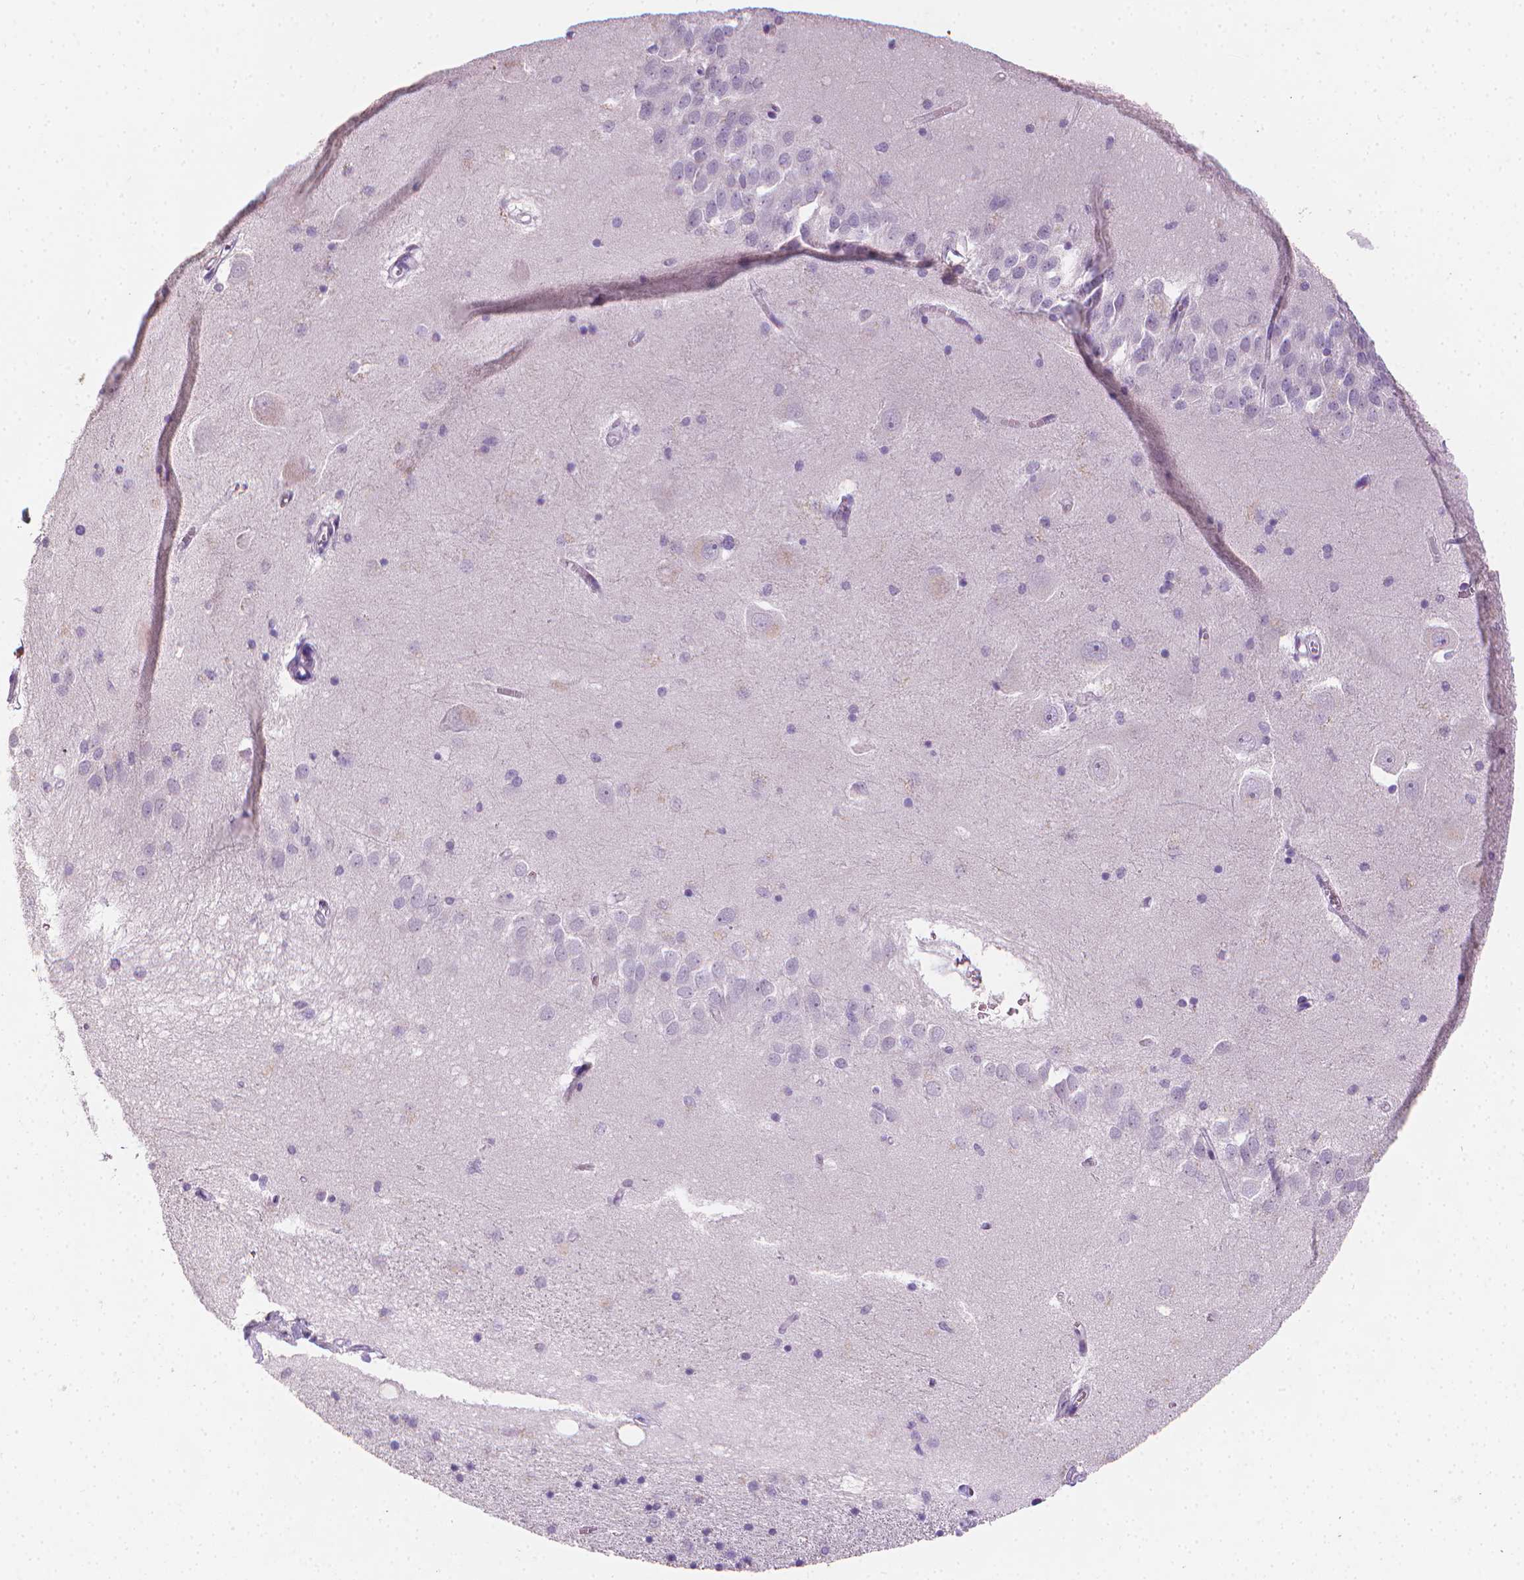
{"staining": {"intensity": "negative", "quantity": "none", "location": "none"}, "tissue": "hippocampus", "cell_type": "Glial cells", "image_type": "normal", "snomed": [{"axis": "morphology", "description": "Normal tissue, NOS"}, {"axis": "topography", "description": "Lateral ventricle wall"}, {"axis": "topography", "description": "Hippocampus"}], "caption": "Image shows no significant protein positivity in glial cells of normal hippocampus.", "gene": "TNFAIP2", "patient": {"sex": "female", "age": 63}}